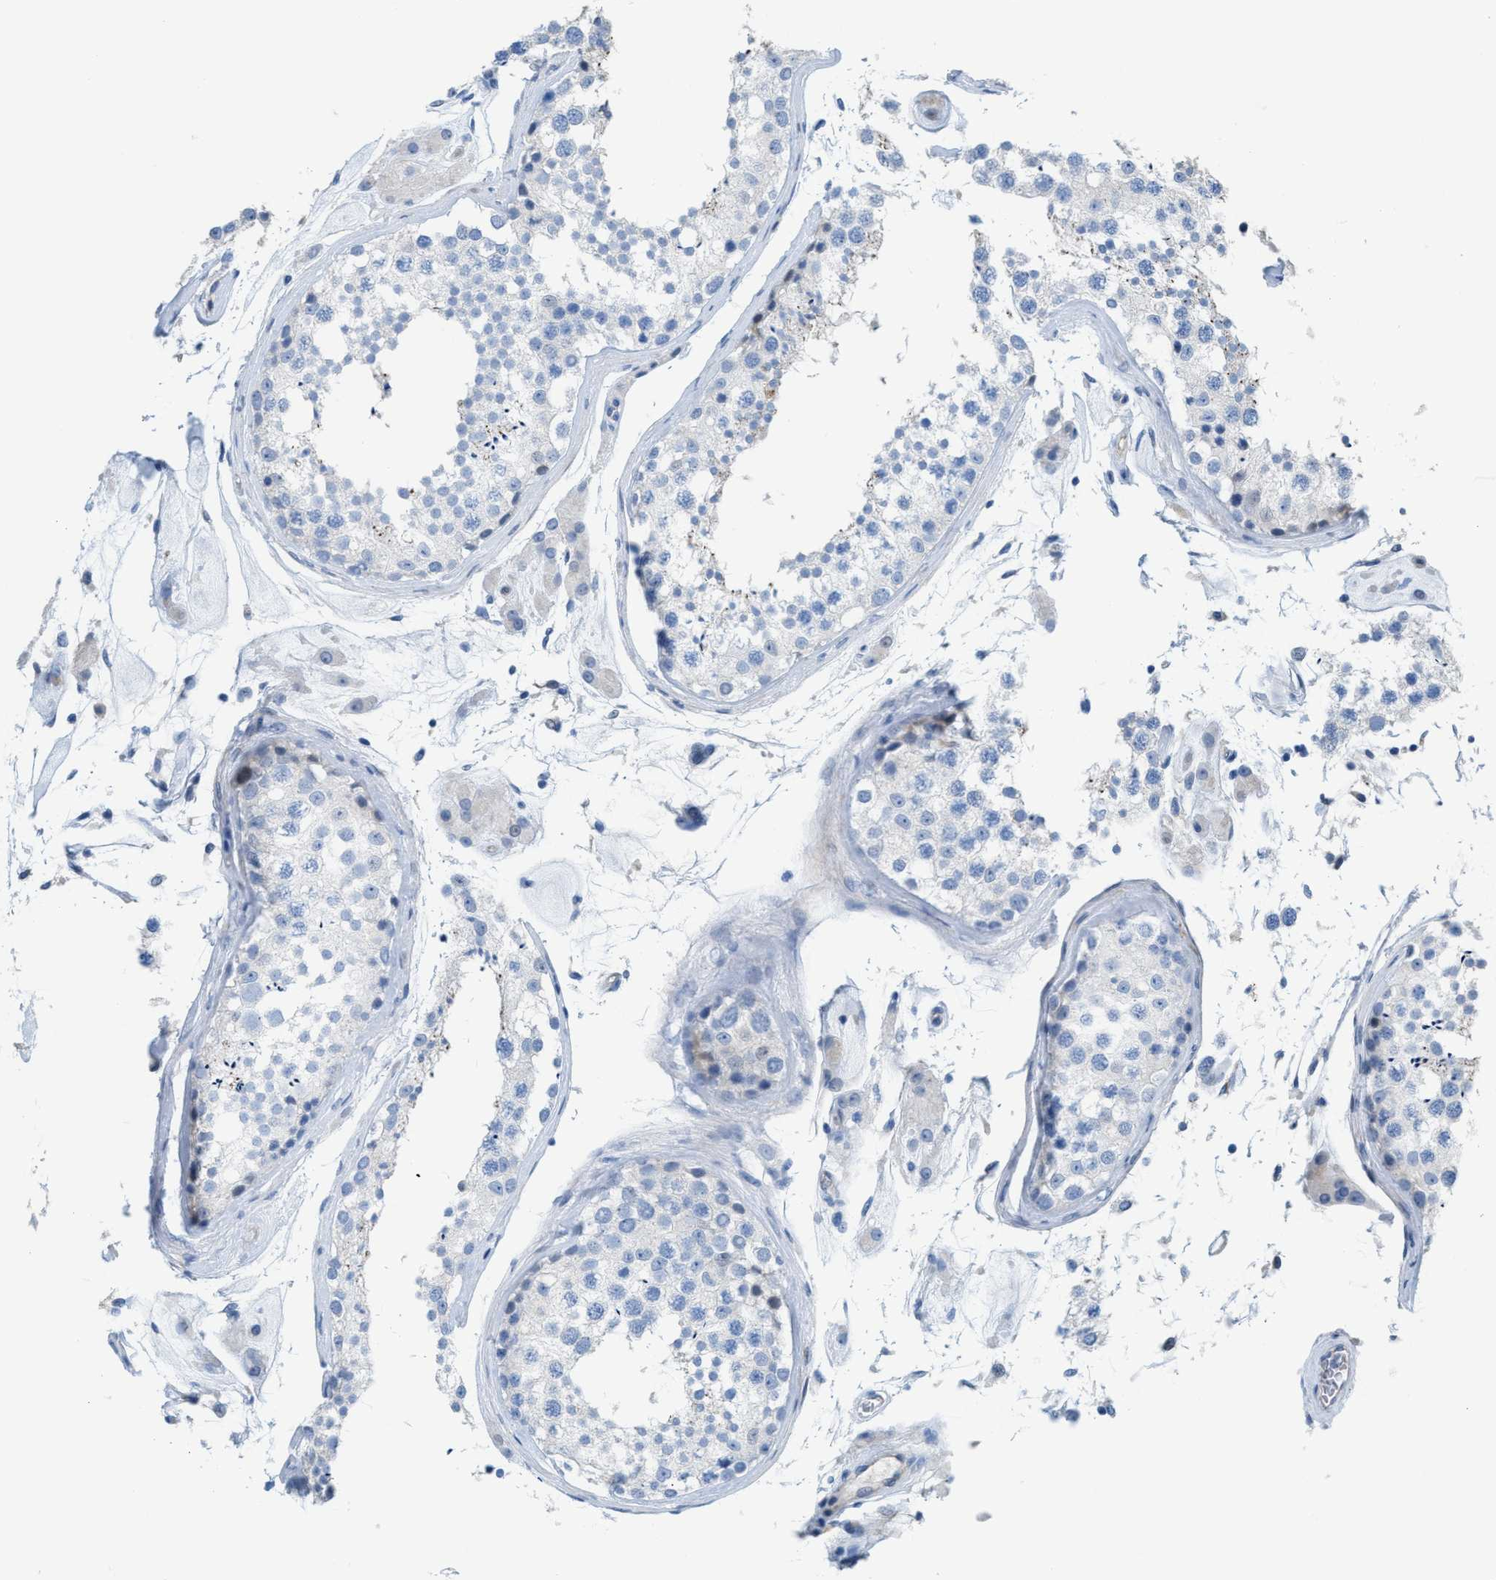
{"staining": {"intensity": "negative", "quantity": "none", "location": "none"}, "tissue": "testis", "cell_type": "Cells in seminiferous ducts", "image_type": "normal", "snomed": [{"axis": "morphology", "description": "Normal tissue, NOS"}, {"axis": "topography", "description": "Testis"}], "caption": "A high-resolution histopathology image shows immunohistochemistry (IHC) staining of normal testis, which displays no significant positivity in cells in seminiferous ducts.", "gene": "MPP3", "patient": {"sex": "male", "age": 46}}